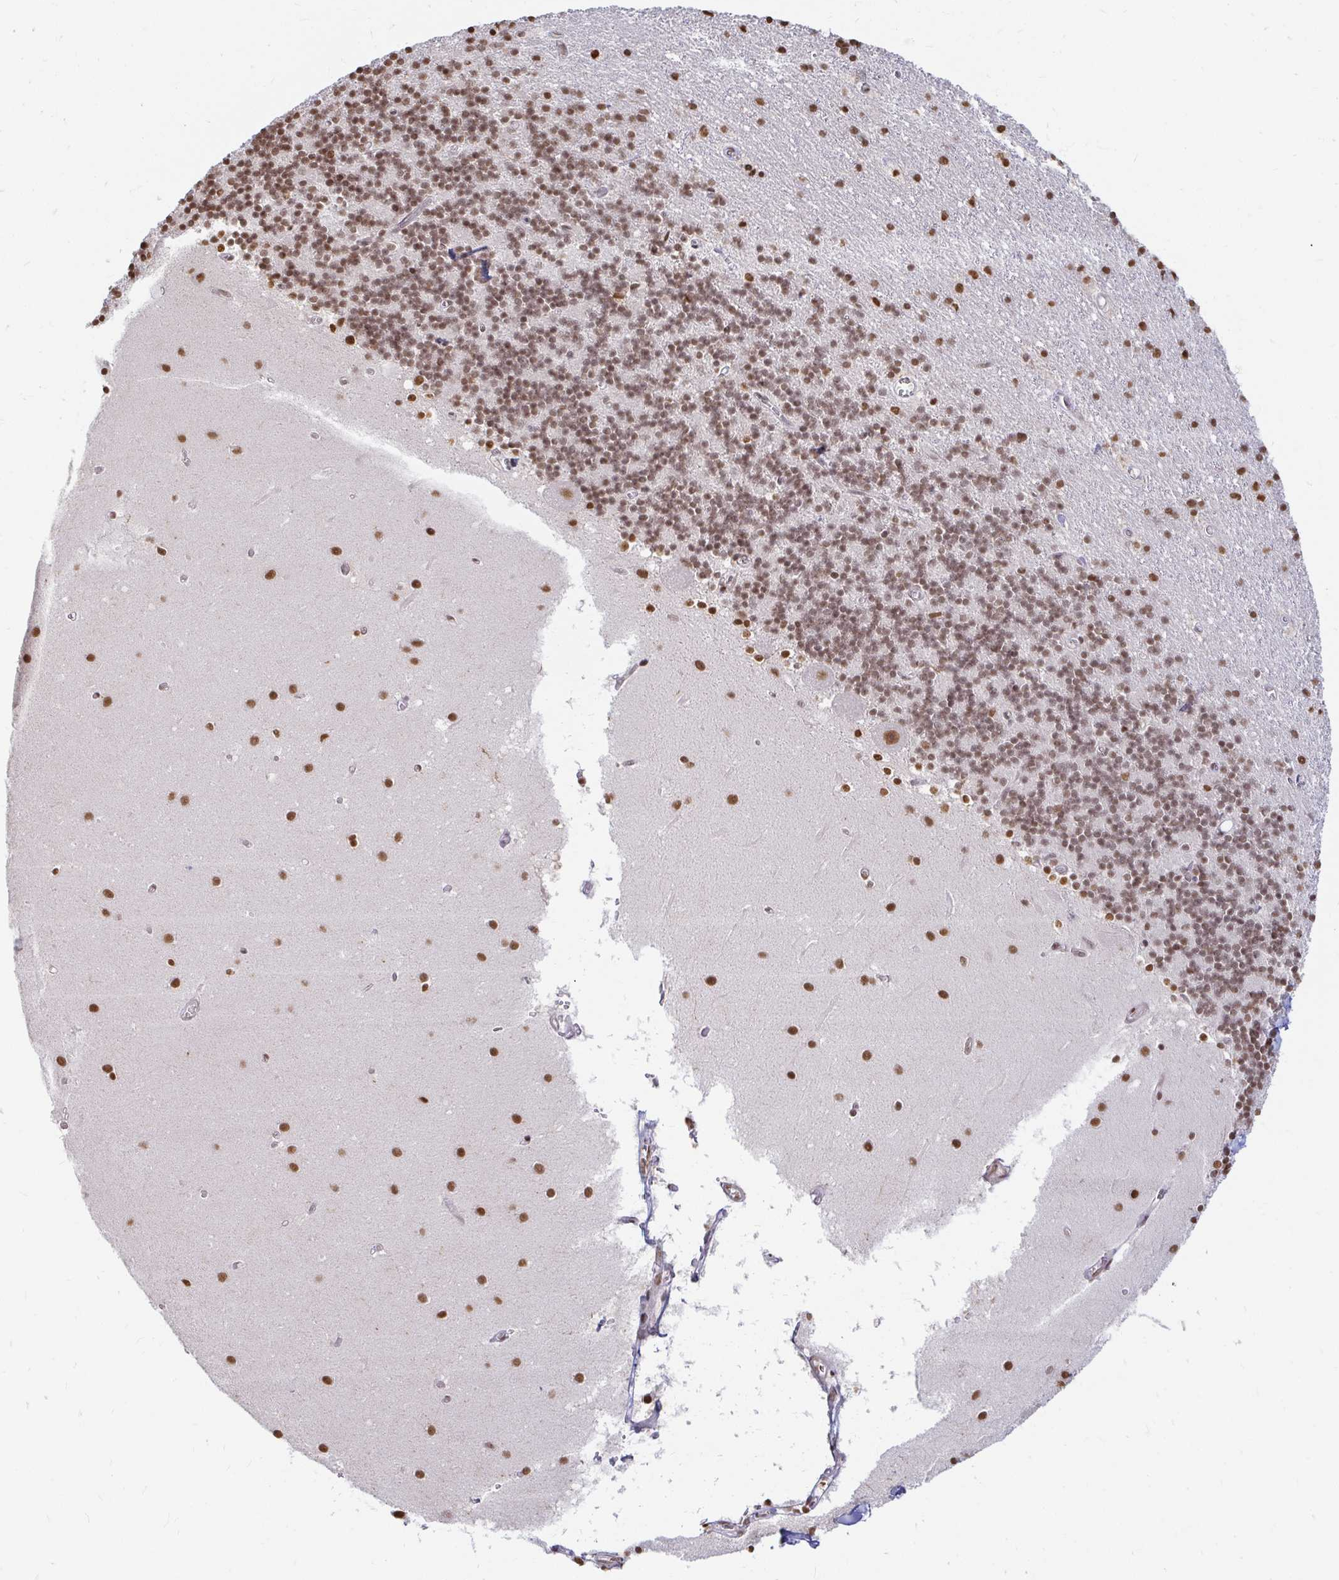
{"staining": {"intensity": "moderate", "quantity": ">75%", "location": "nuclear"}, "tissue": "cerebellum", "cell_type": "Cells in granular layer", "image_type": "normal", "snomed": [{"axis": "morphology", "description": "Normal tissue, NOS"}, {"axis": "topography", "description": "Cerebellum"}], "caption": "Immunohistochemical staining of normal cerebellum reveals medium levels of moderate nuclear staining in about >75% of cells in granular layer. (DAB (3,3'-diaminobenzidine) IHC with brightfield microscopy, high magnification).", "gene": "HNRNPU", "patient": {"sex": "male", "age": 54}}